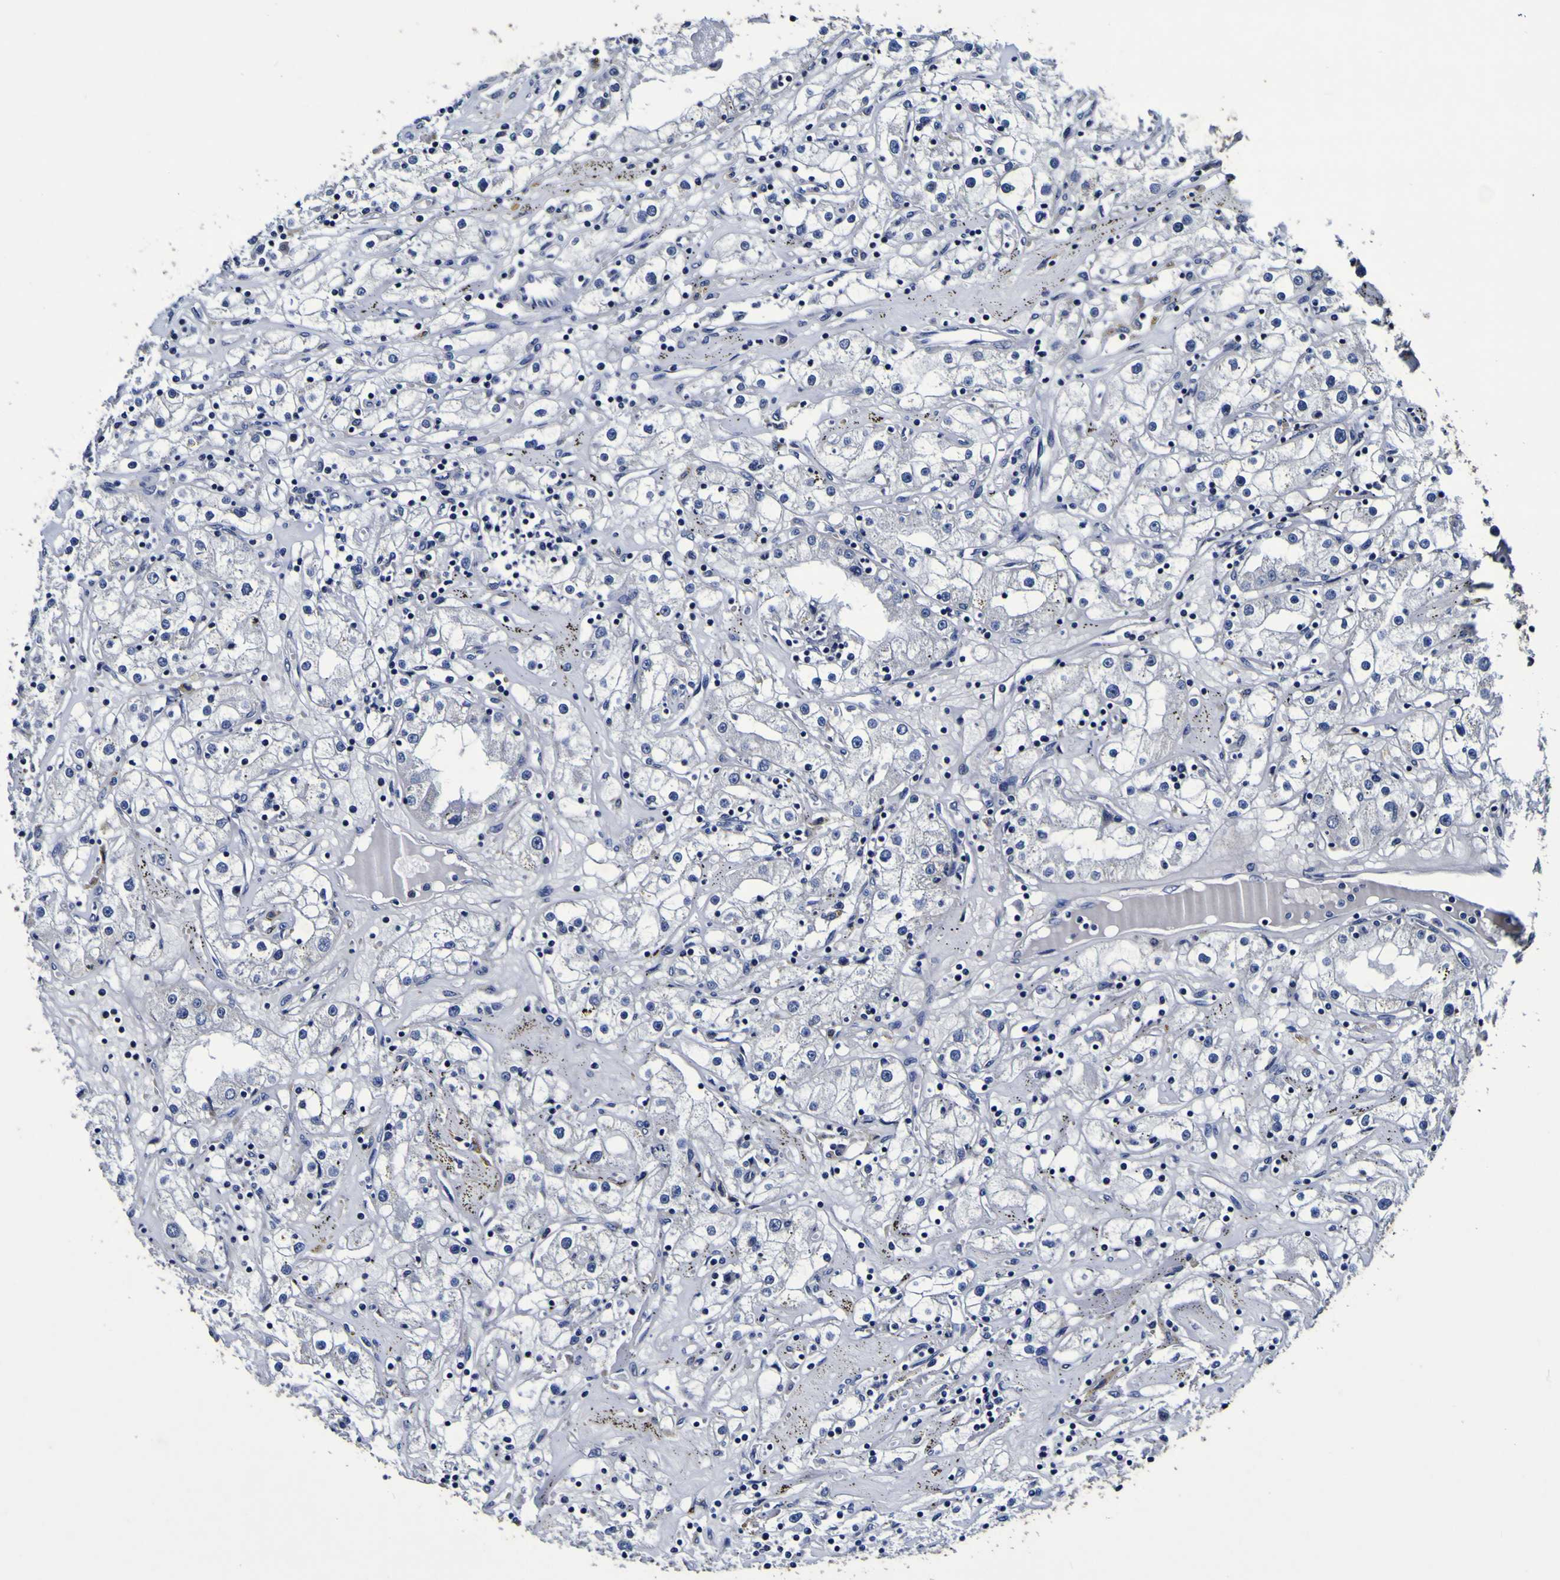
{"staining": {"intensity": "negative", "quantity": "none", "location": "none"}, "tissue": "renal cancer", "cell_type": "Tumor cells", "image_type": "cancer", "snomed": [{"axis": "morphology", "description": "Adenocarcinoma, NOS"}, {"axis": "topography", "description": "Kidney"}], "caption": "This is a photomicrograph of immunohistochemistry (IHC) staining of adenocarcinoma (renal), which shows no positivity in tumor cells.", "gene": "PANK4", "patient": {"sex": "male", "age": 56}}